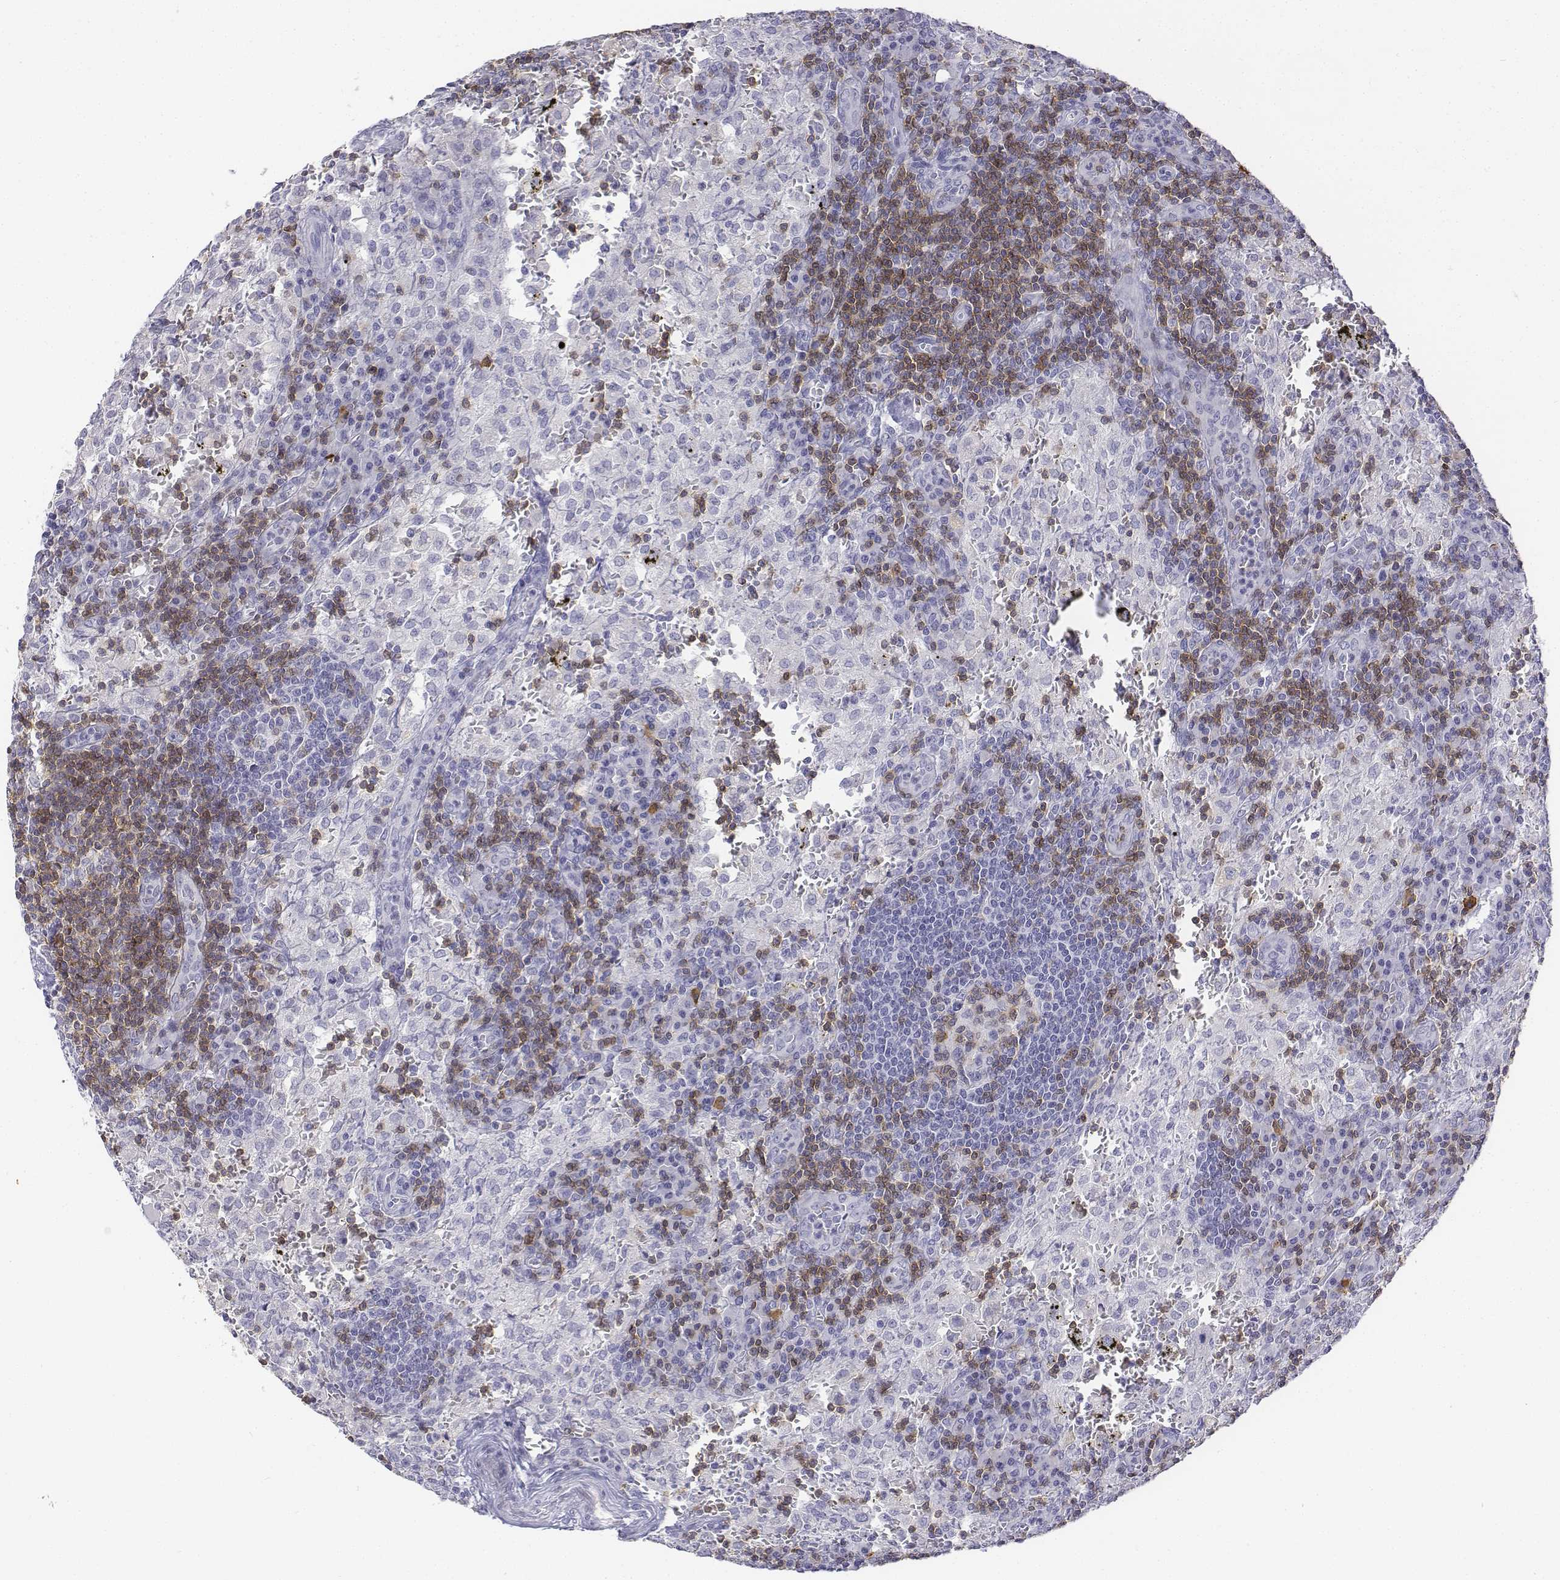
{"staining": {"intensity": "moderate", "quantity": "<25%", "location": "cytoplasmic/membranous"}, "tissue": "lymph node", "cell_type": "Germinal center cells", "image_type": "normal", "snomed": [{"axis": "morphology", "description": "Normal tissue, NOS"}, {"axis": "topography", "description": "Lymph node"}], "caption": "The immunohistochemical stain labels moderate cytoplasmic/membranous staining in germinal center cells of normal lymph node. (IHC, brightfield microscopy, high magnification).", "gene": "CD3E", "patient": {"sex": "male", "age": 62}}